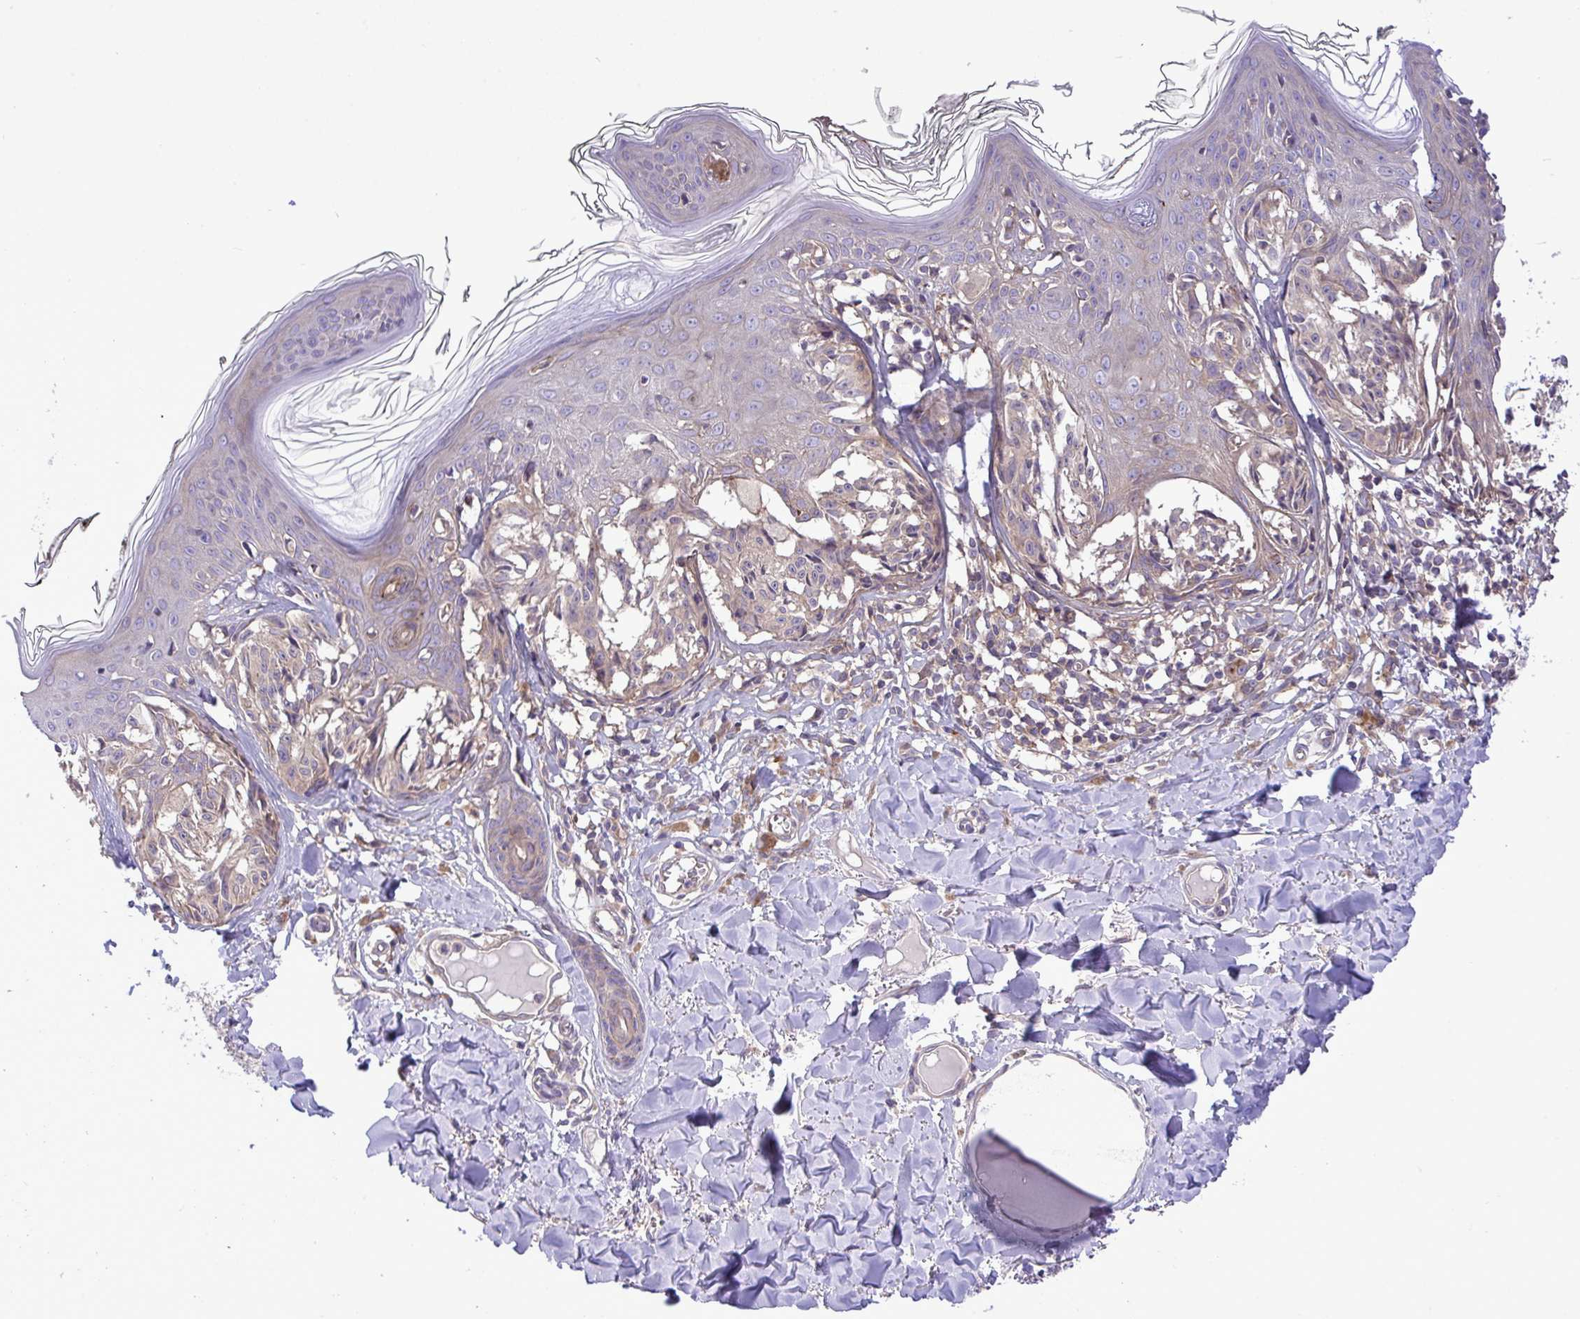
{"staining": {"intensity": "weak", "quantity": "25%-75%", "location": "cytoplasmic/membranous"}, "tissue": "melanoma", "cell_type": "Tumor cells", "image_type": "cancer", "snomed": [{"axis": "morphology", "description": "Malignant melanoma, NOS"}, {"axis": "topography", "description": "Skin"}], "caption": "Immunohistochemical staining of malignant melanoma reveals low levels of weak cytoplasmic/membranous positivity in approximately 25%-75% of tumor cells. The staining was performed using DAB (3,3'-diaminobenzidine) to visualize the protein expression in brown, while the nuclei were stained in blue with hematoxylin (Magnification: 20x).", "gene": "GRB14", "patient": {"sex": "female", "age": 43}}